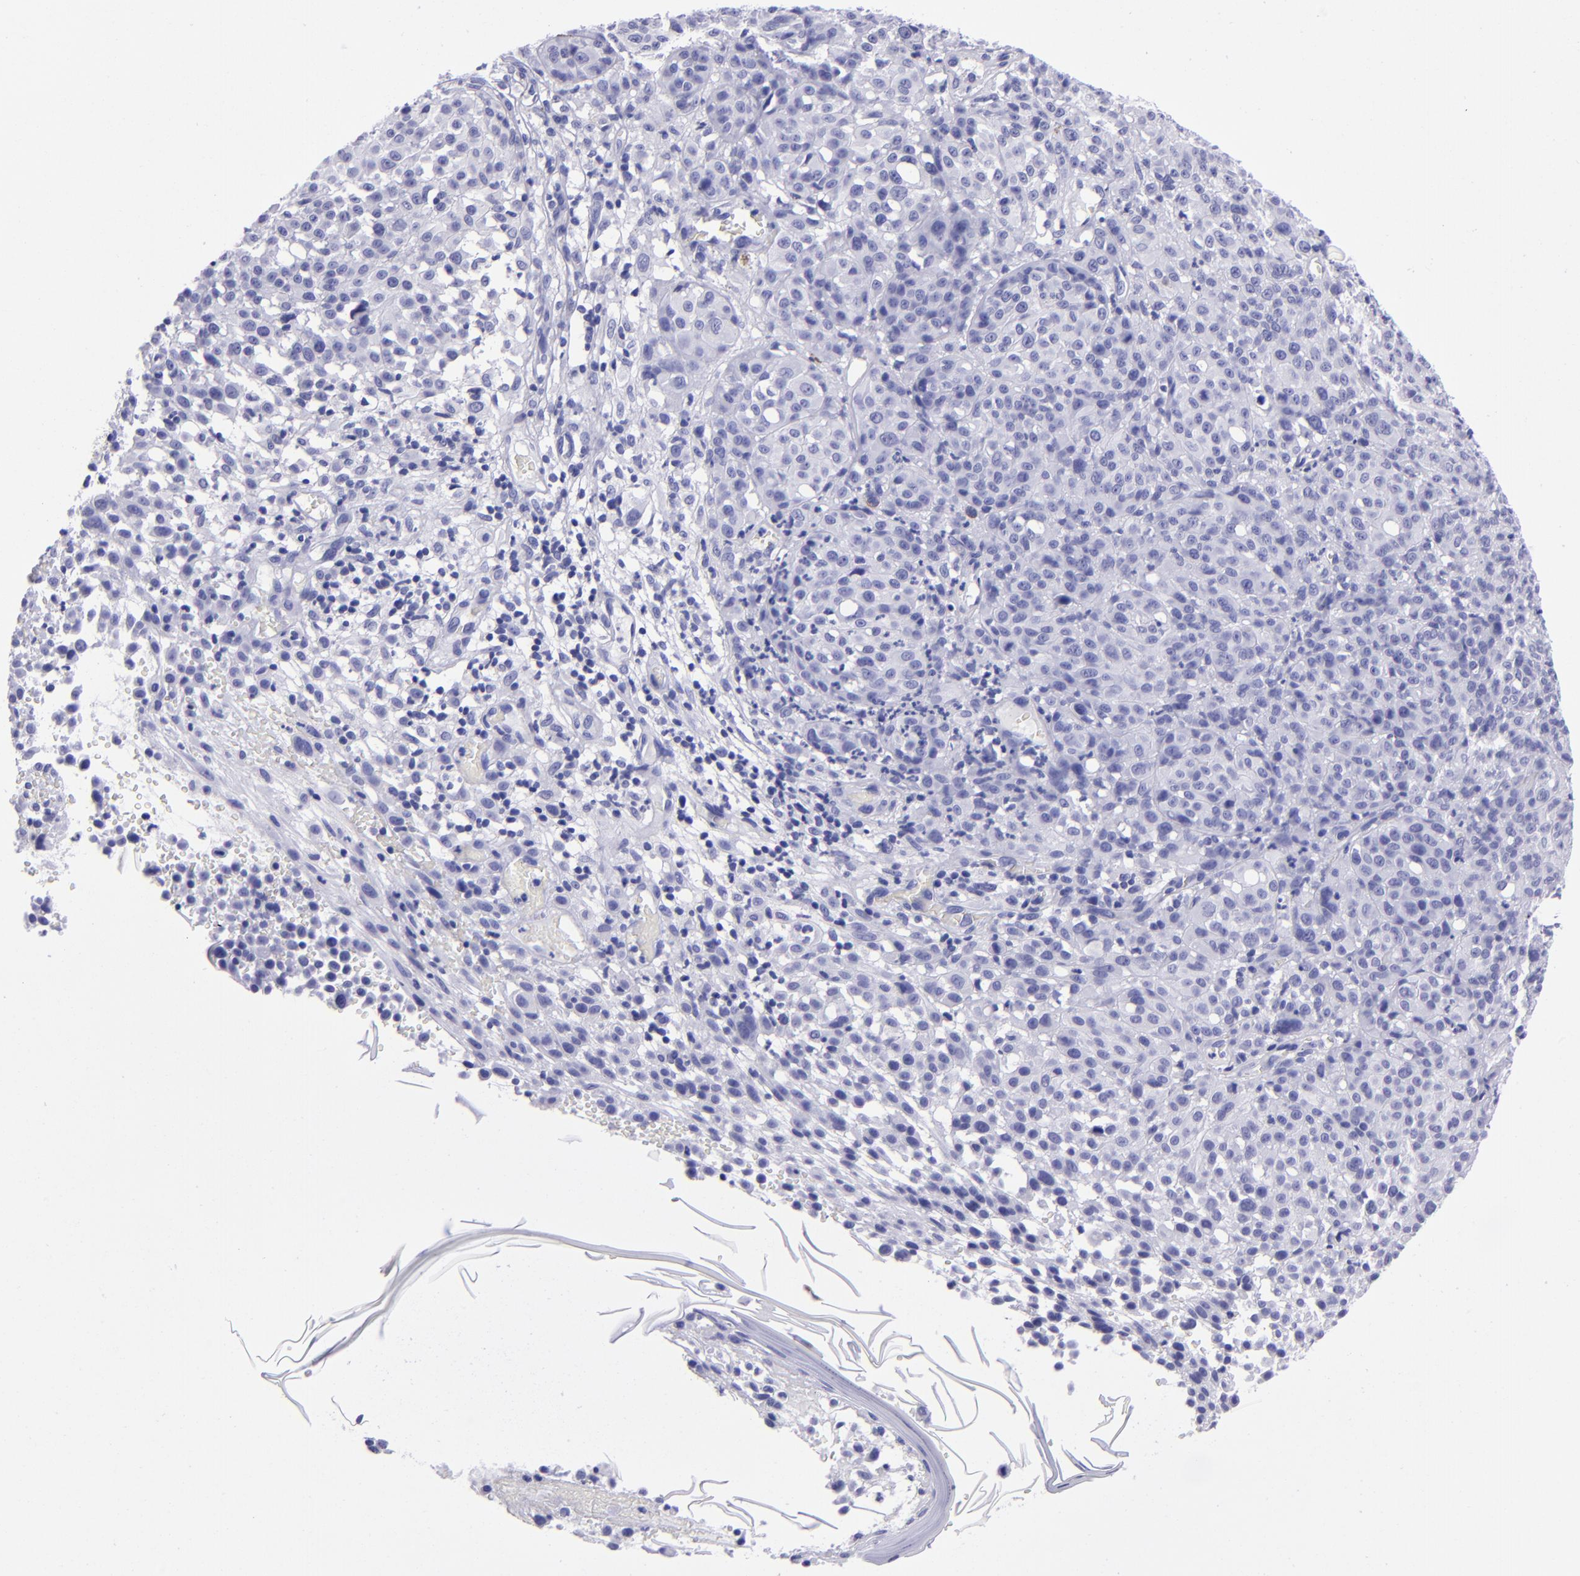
{"staining": {"intensity": "negative", "quantity": "none", "location": "none"}, "tissue": "melanoma", "cell_type": "Tumor cells", "image_type": "cancer", "snomed": [{"axis": "morphology", "description": "Malignant melanoma, NOS"}, {"axis": "topography", "description": "Skin"}], "caption": "The immunohistochemistry (IHC) histopathology image has no significant expression in tumor cells of melanoma tissue.", "gene": "TYRP1", "patient": {"sex": "female", "age": 49}}